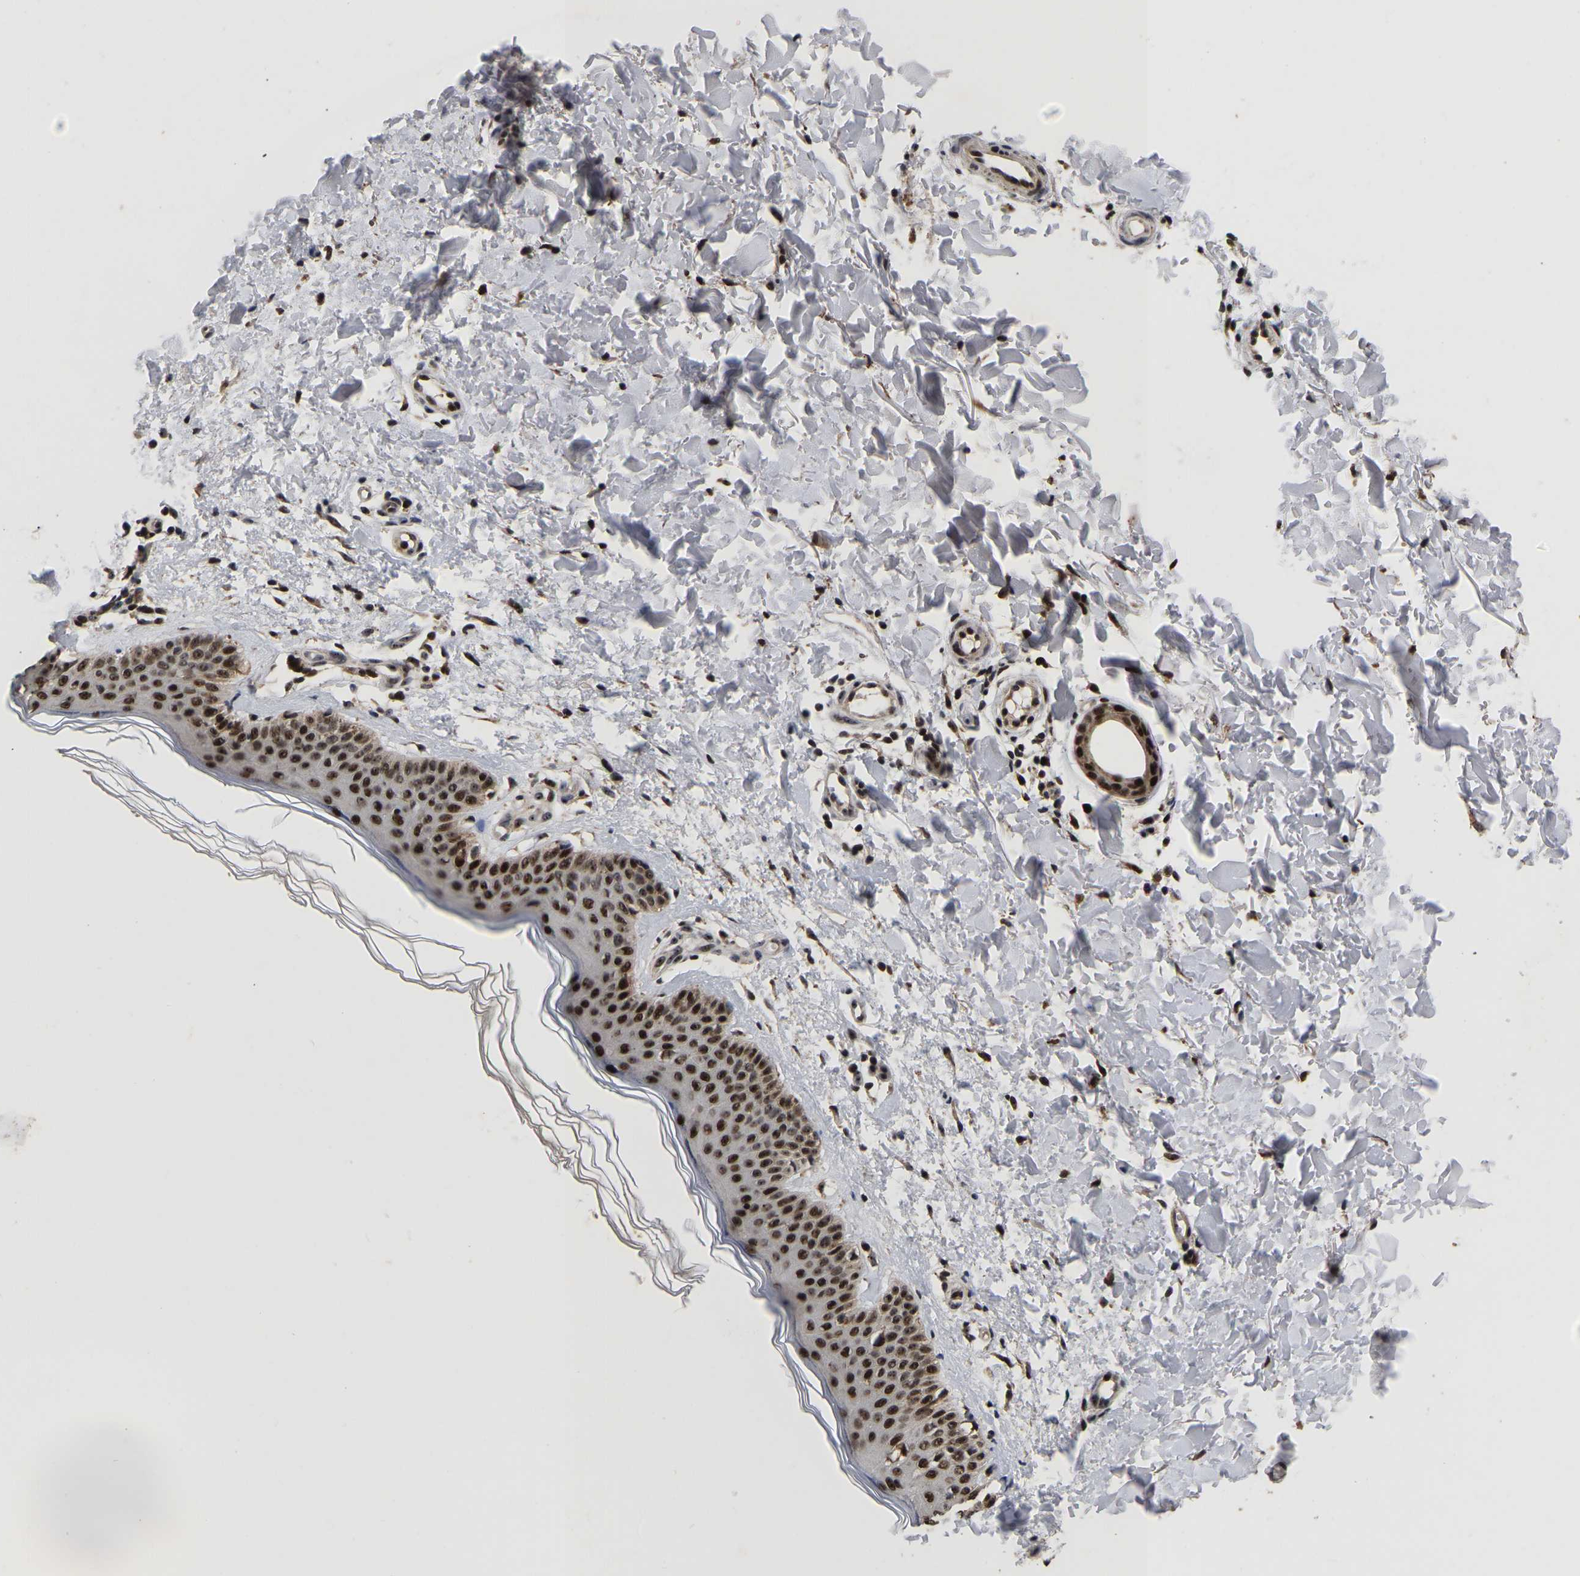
{"staining": {"intensity": "strong", "quantity": ">75%", "location": "nuclear"}, "tissue": "skin", "cell_type": "Fibroblasts", "image_type": "normal", "snomed": [{"axis": "morphology", "description": "Normal tissue, NOS"}, {"axis": "morphology", "description": "Malignant melanoma, NOS"}, {"axis": "topography", "description": "Skin"}], "caption": "The micrograph reveals immunohistochemical staining of unremarkable skin. There is strong nuclear staining is appreciated in approximately >75% of fibroblasts.", "gene": "JUNB", "patient": {"sex": "male", "age": 83}}